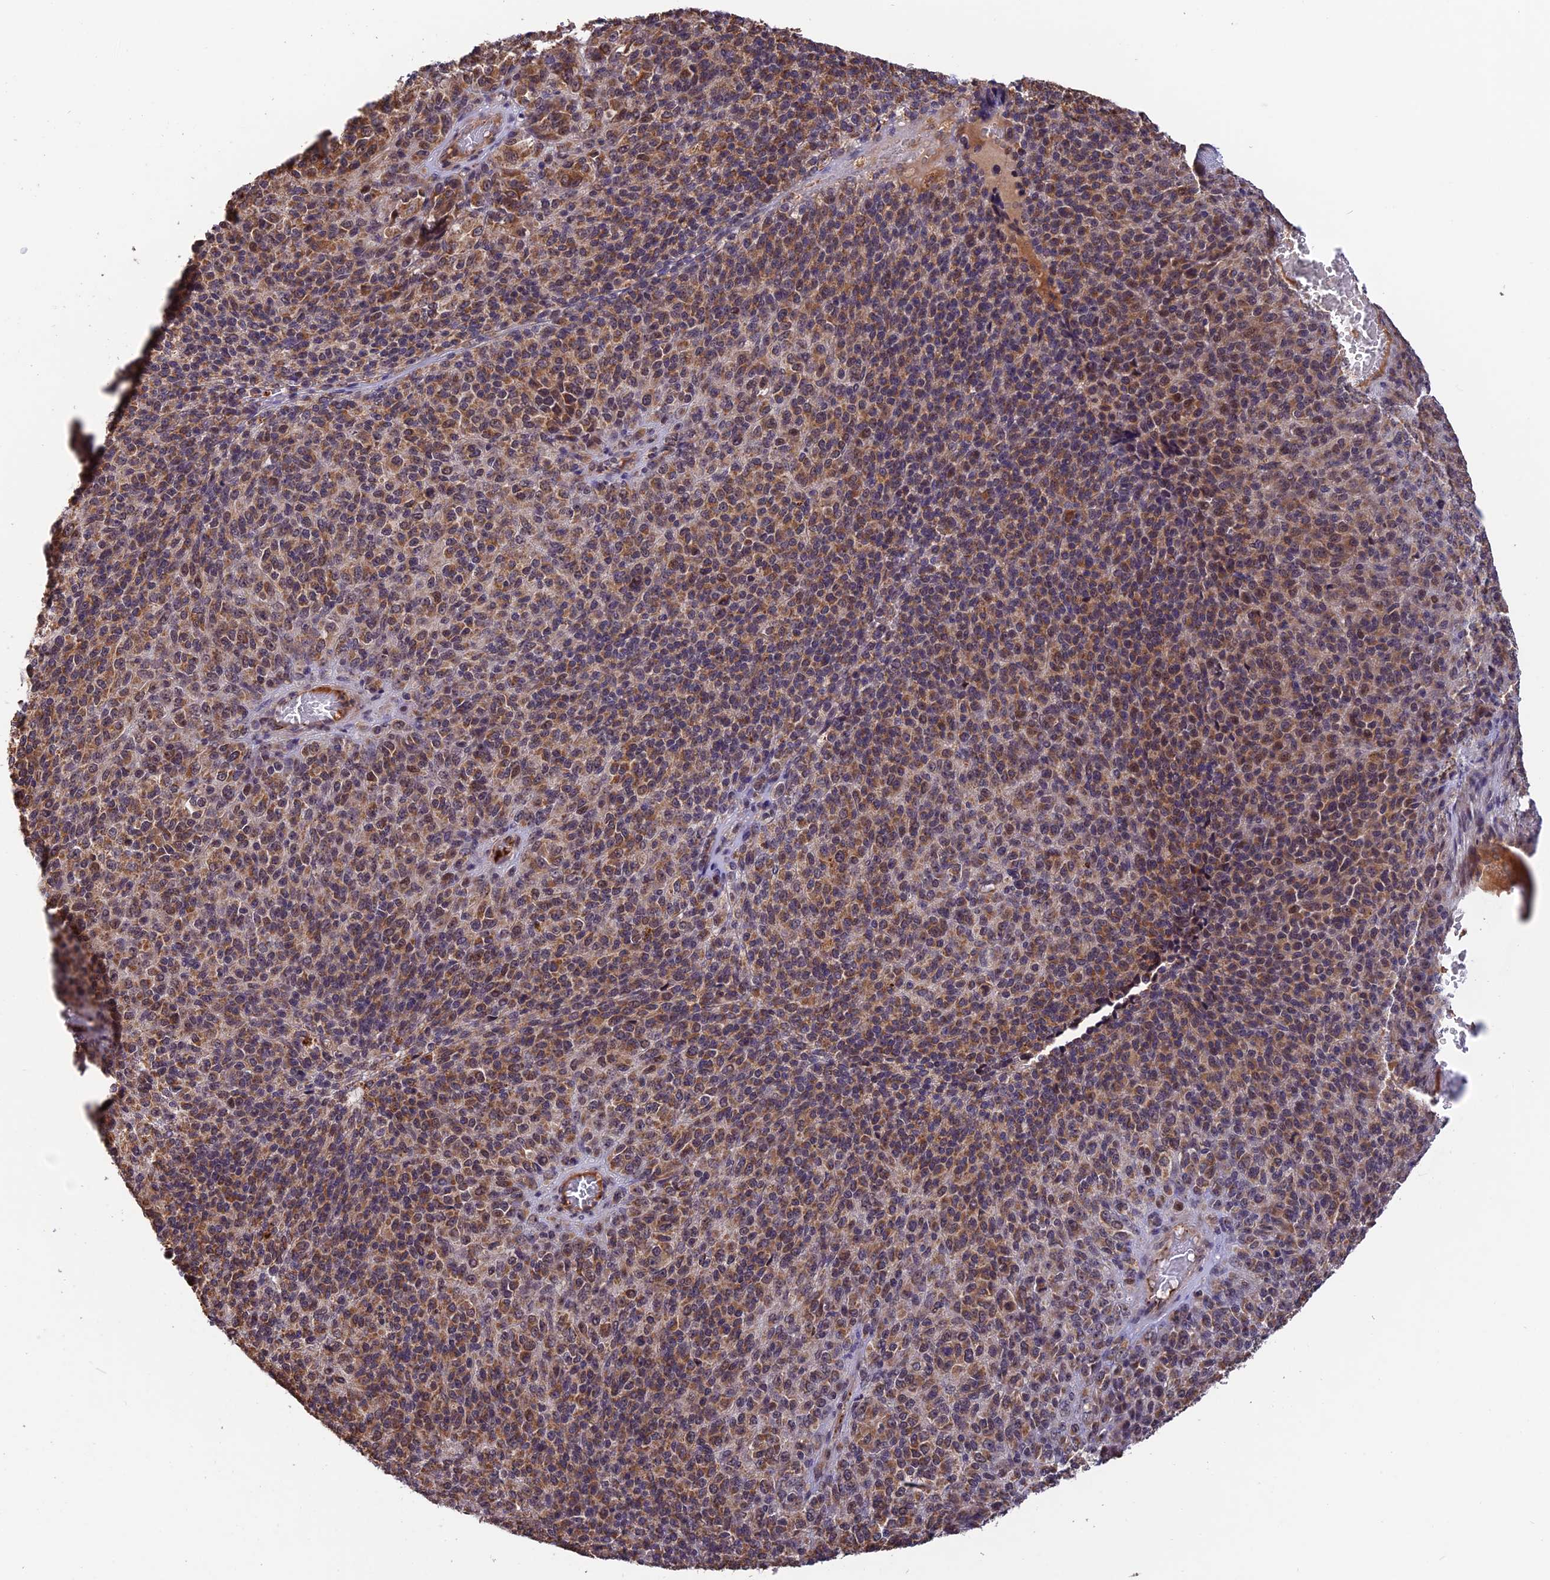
{"staining": {"intensity": "moderate", "quantity": "25%-75%", "location": "cytoplasmic/membranous,nuclear"}, "tissue": "melanoma", "cell_type": "Tumor cells", "image_type": "cancer", "snomed": [{"axis": "morphology", "description": "Malignant melanoma, Metastatic site"}, {"axis": "topography", "description": "Brain"}], "caption": "Tumor cells demonstrate medium levels of moderate cytoplasmic/membranous and nuclear positivity in approximately 25%-75% of cells in melanoma.", "gene": "MNS1", "patient": {"sex": "female", "age": 56}}